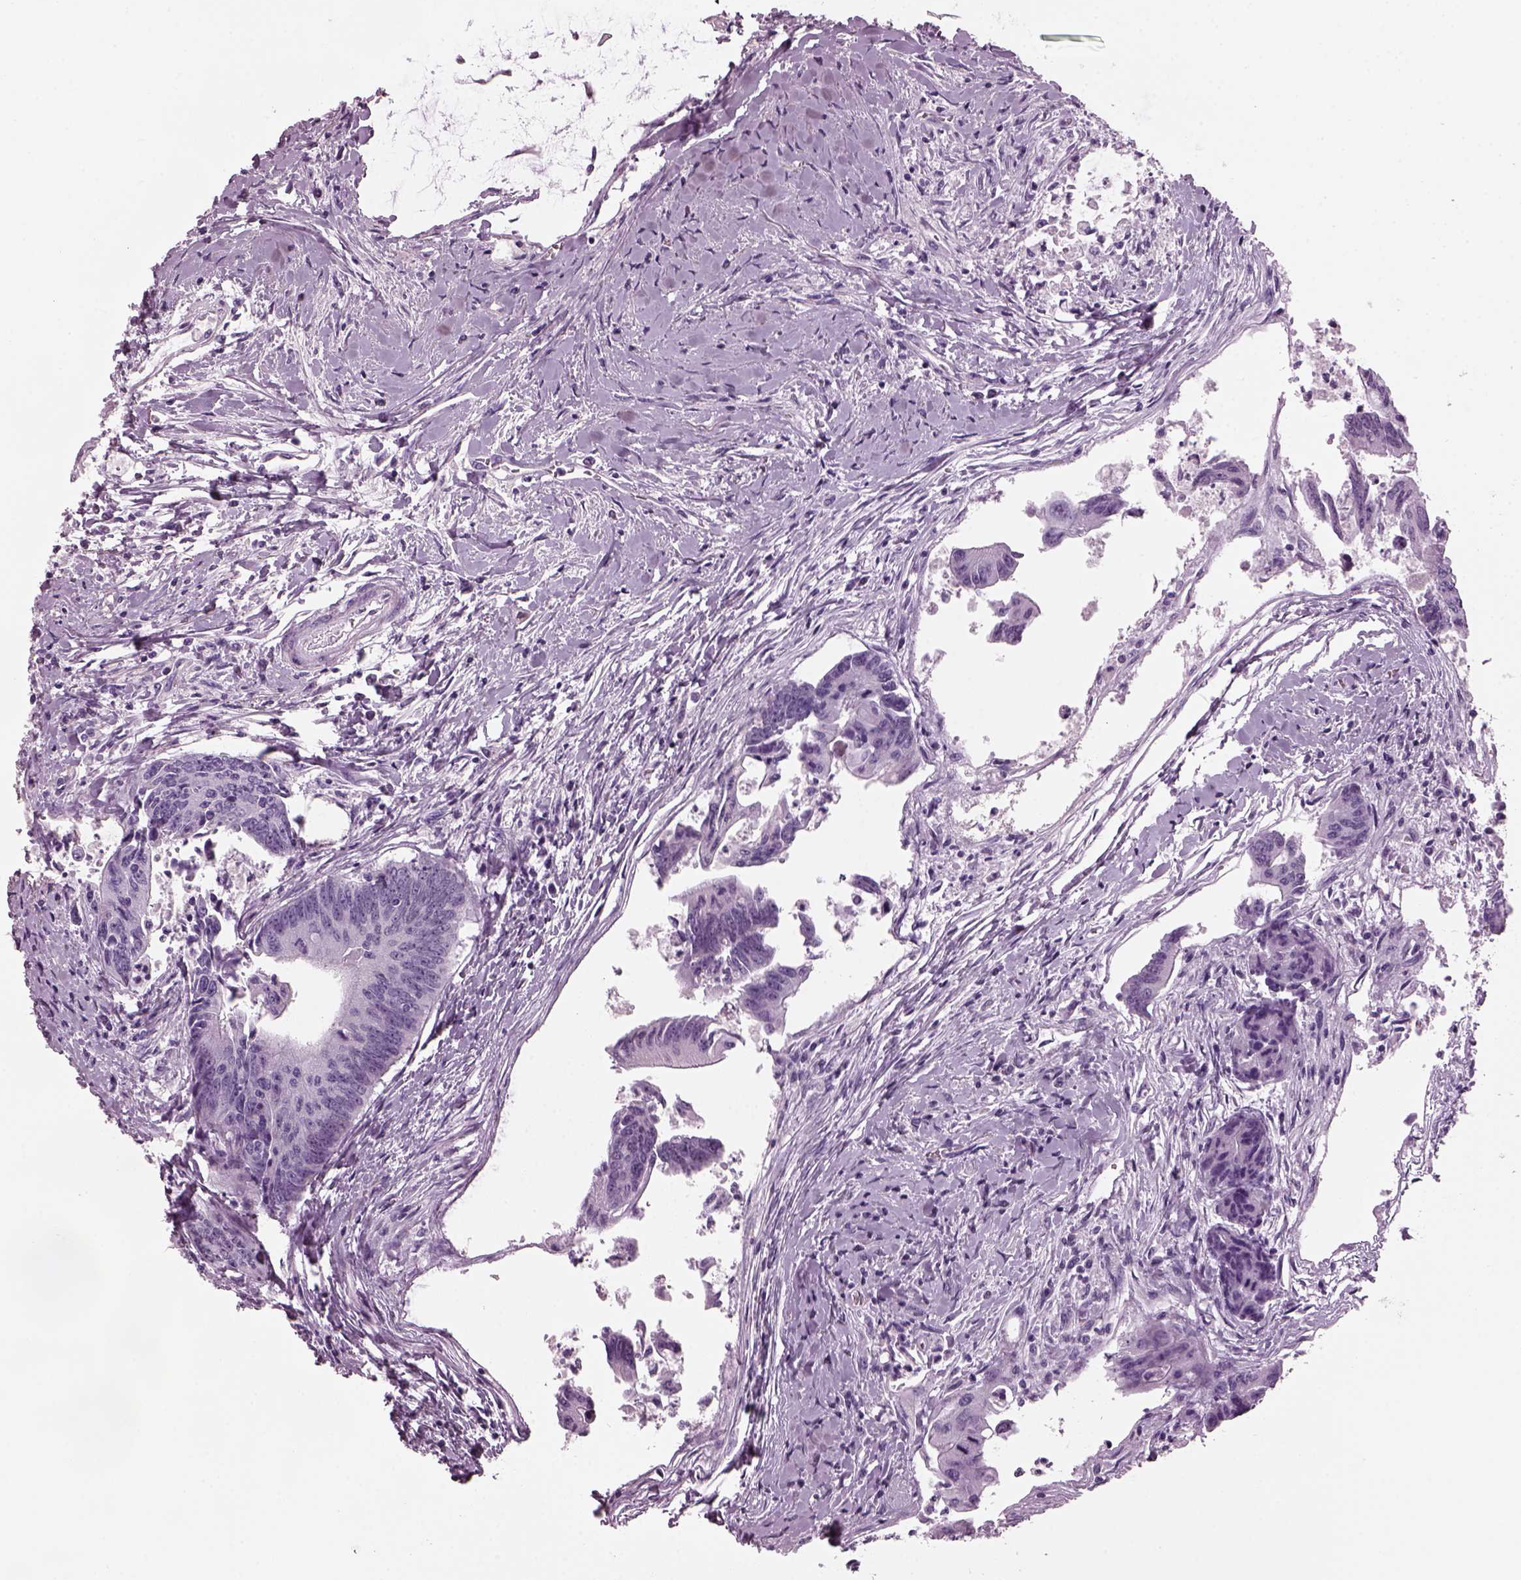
{"staining": {"intensity": "negative", "quantity": "none", "location": "none"}, "tissue": "colorectal cancer", "cell_type": "Tumor cells", "image_type": "cancer", "snomed": [{"axis": "morphology", "description": "Adenocarcinoma, NOS"}, {"axis": "topography", "description": "Rectum"}], "caption": "Micrograph shows no protein expression in tumor cells of adenocarcinoma (colorectal) tissue.", "gene": "KRTAP3-2", "patient": {"sex": "male", "age": 59}}